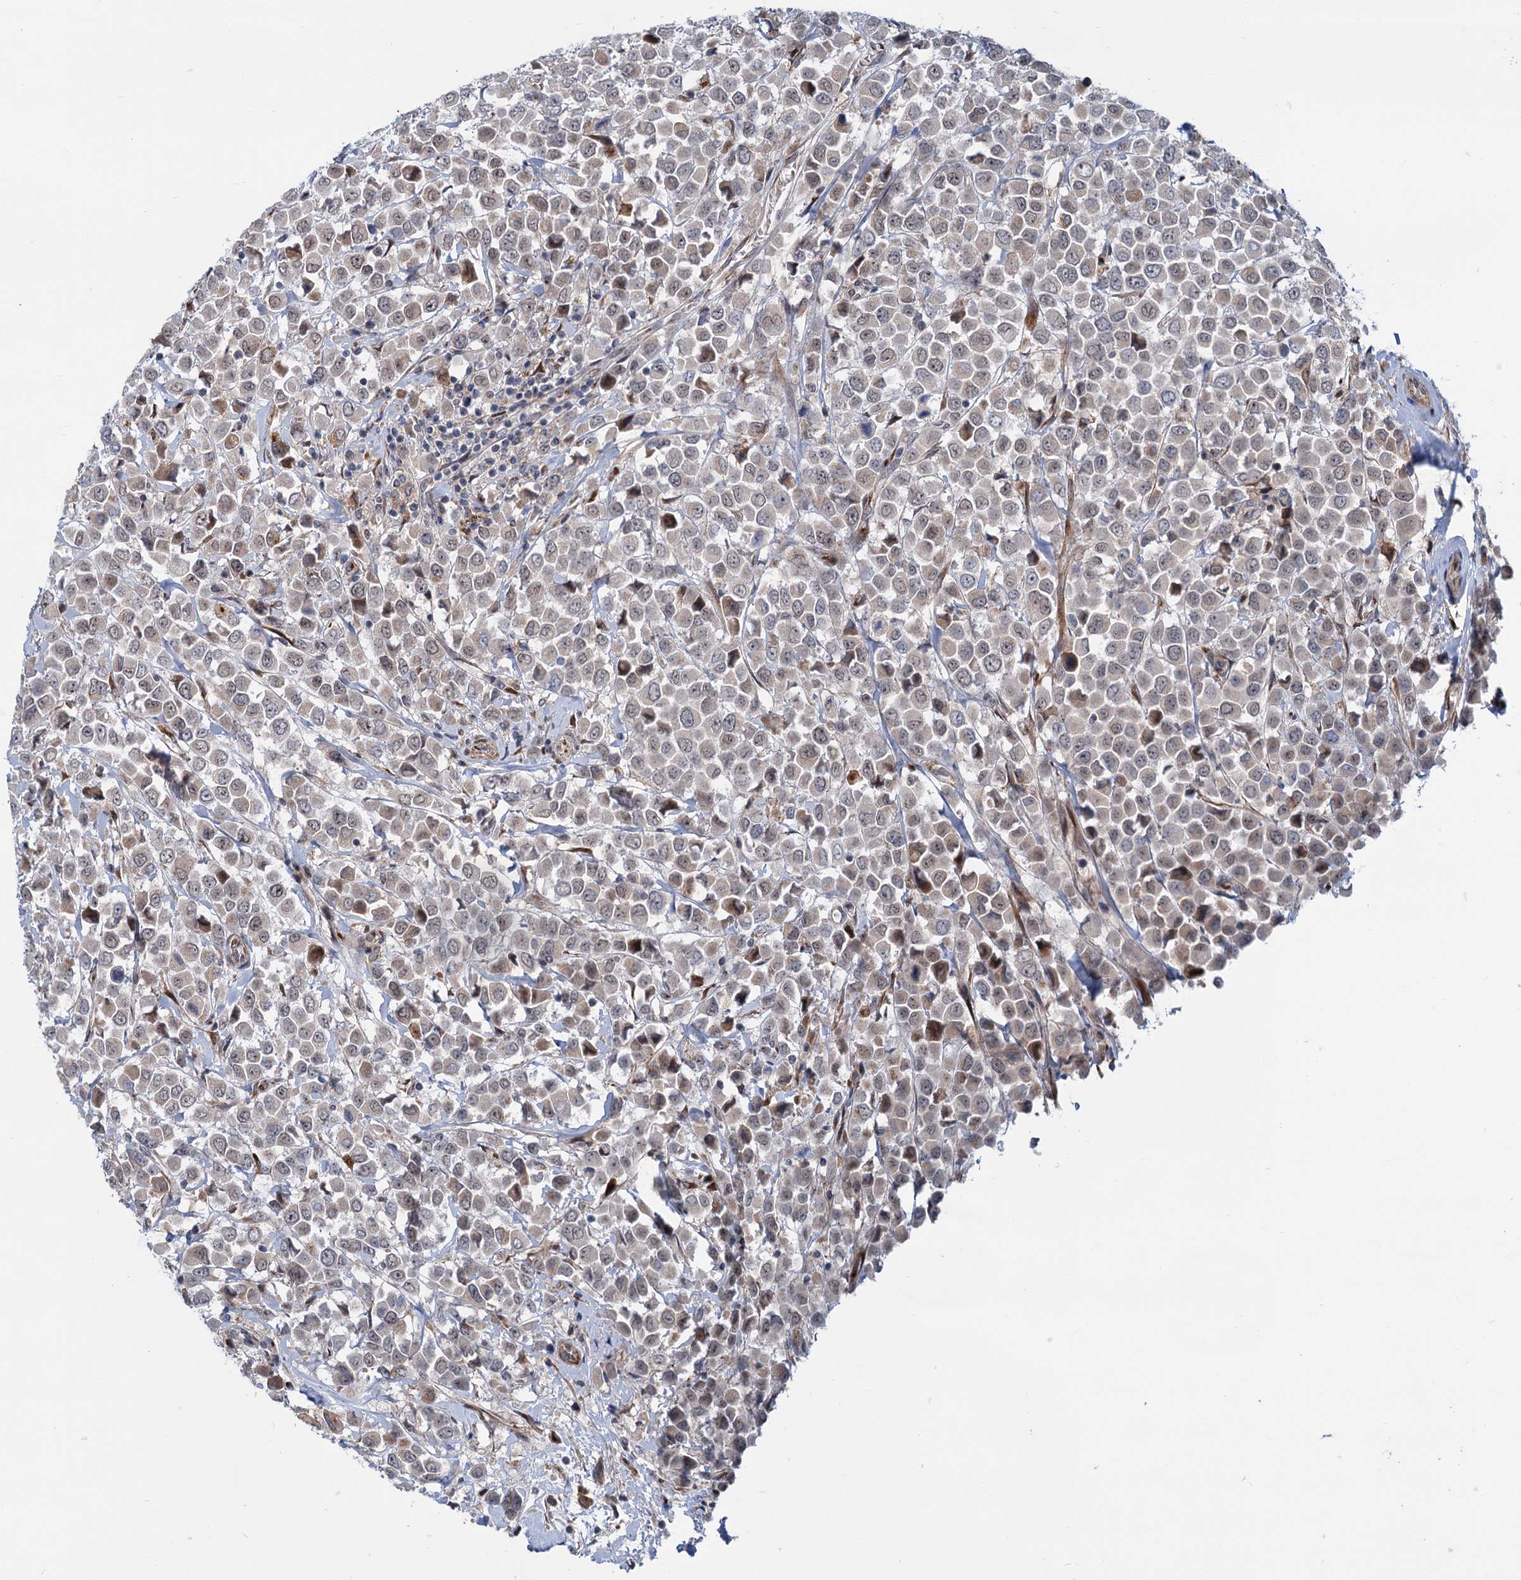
{"staining": {"intensity": "moderate", "quantity": "<25%", "location": "cytoplasmic/membranous"}, "tissue": "breast cancer", "cell_type": "Tumor cells", "image_type": "cancer", "snomed": [{"axis": "morphology", "description": "Duct carcinoma"}, {"axis": "topography", "description": "Breast"}], "caption": "This micrograph reveals breast intraductal carcinoma stained with immunohistochemistry (IHC) to label a protein in brown. The cytoplasmic/membranous of tumor cells show moderate positivity for the protein. Nuclei are counter-stained blue.", "gene": "ELP4", "patient": {"sex": "female", "age": 61}}